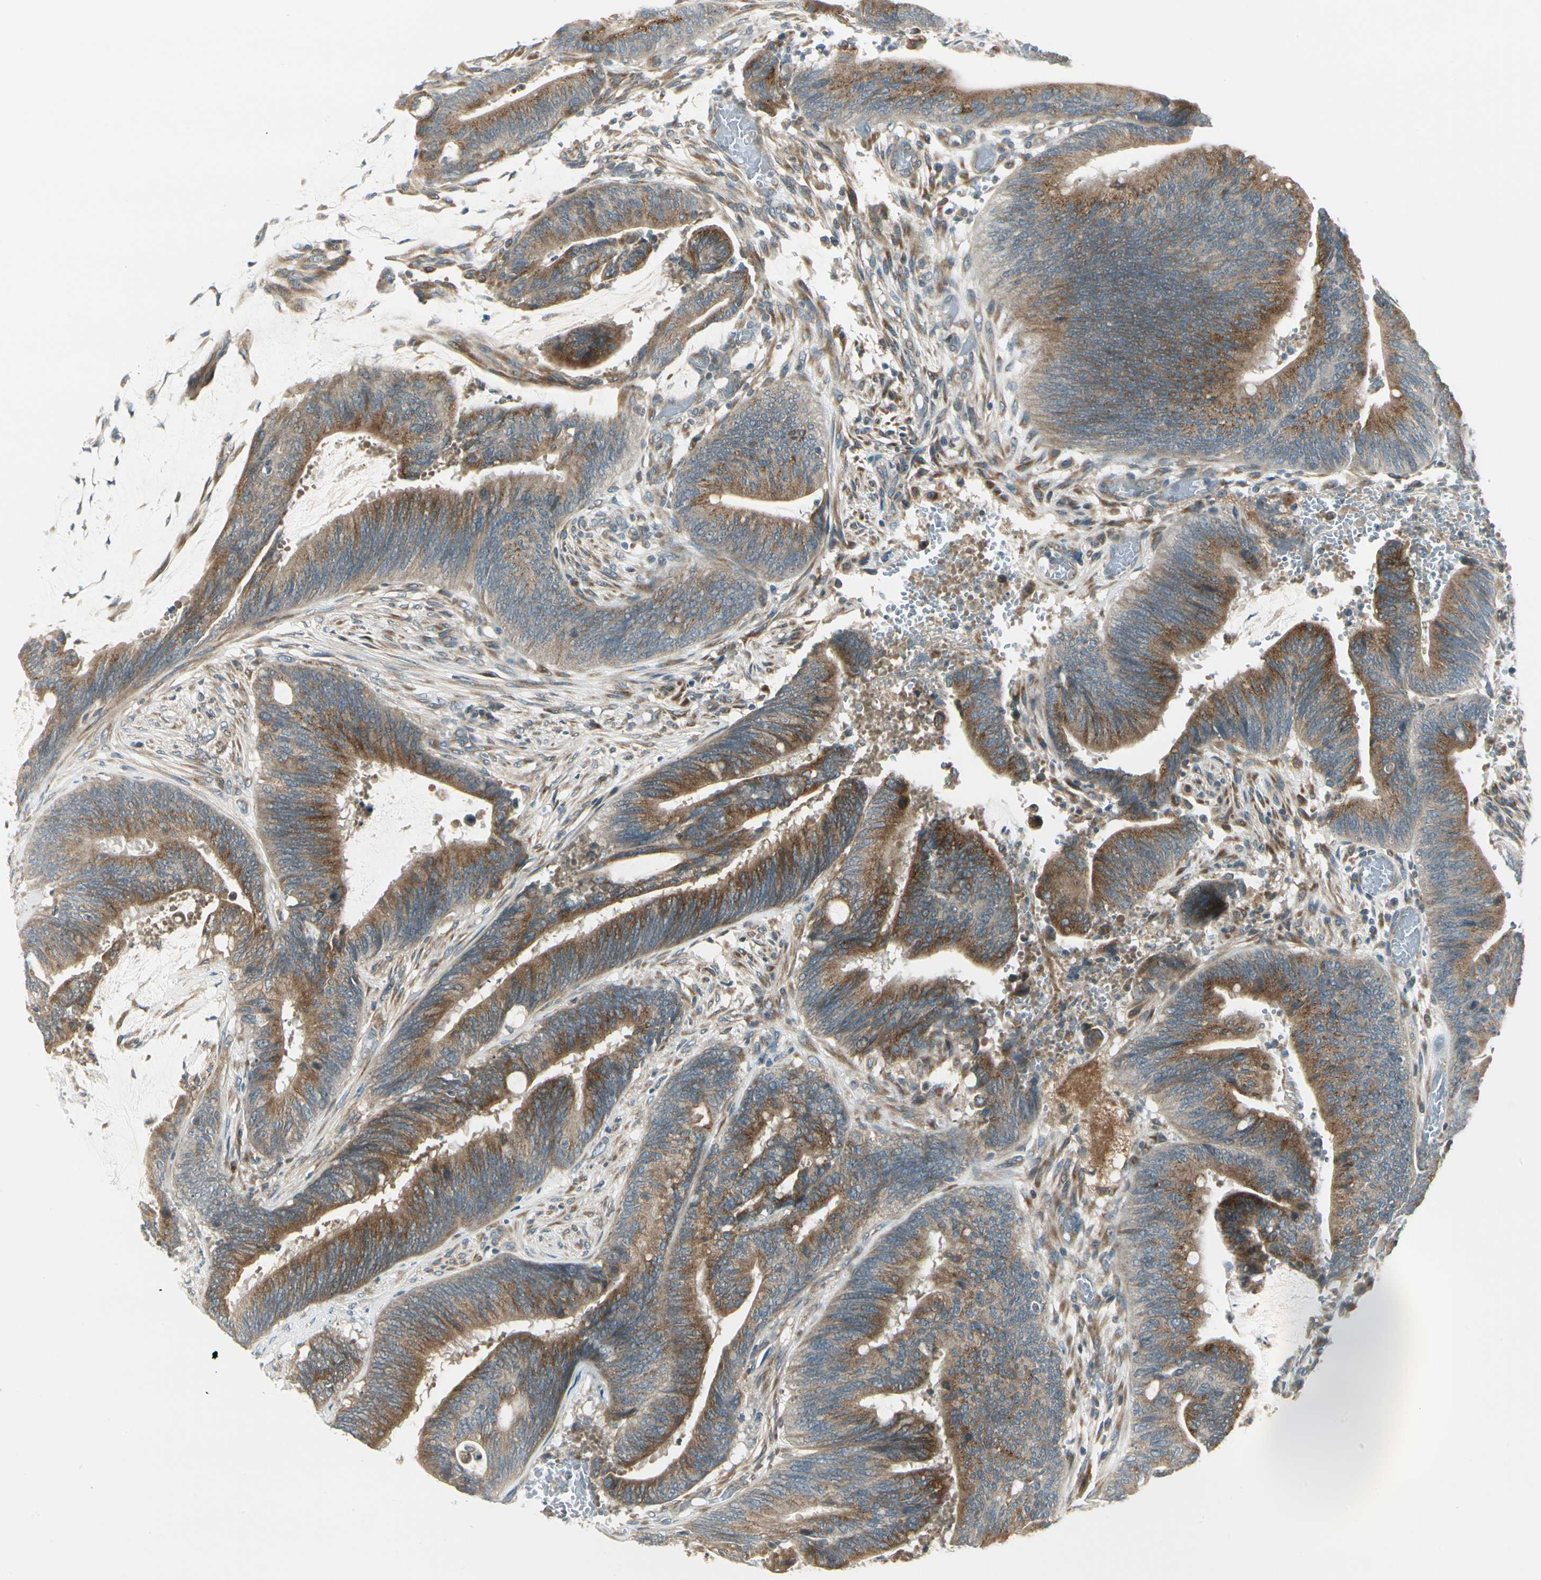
{"staining": {"intensity": "strong", "quantity": ">75%", "location": "cytoplasmic/membranous"}, "tissue": "colorectal cancer", "cell_type": "Tumor cells", "image_type": "cancer", "snomed": [{"axis": "morphology", "description": "Adenocarcinoma, NOS"}, {"axis": "topography", "description": "Rectum"}], "caption": "Immunohistochemistry histopathology image of neoplastic tissue: human colorectal adenocarcinoma stained using IHC displays high levels of strong protein expression localized specifically in the cytoplasmic/membranous of tumor cells, appearing as a cytoplasmic/membranous brown color.", "gene": "BNIP1", "patient": {"sex": "female", "age": 66}}